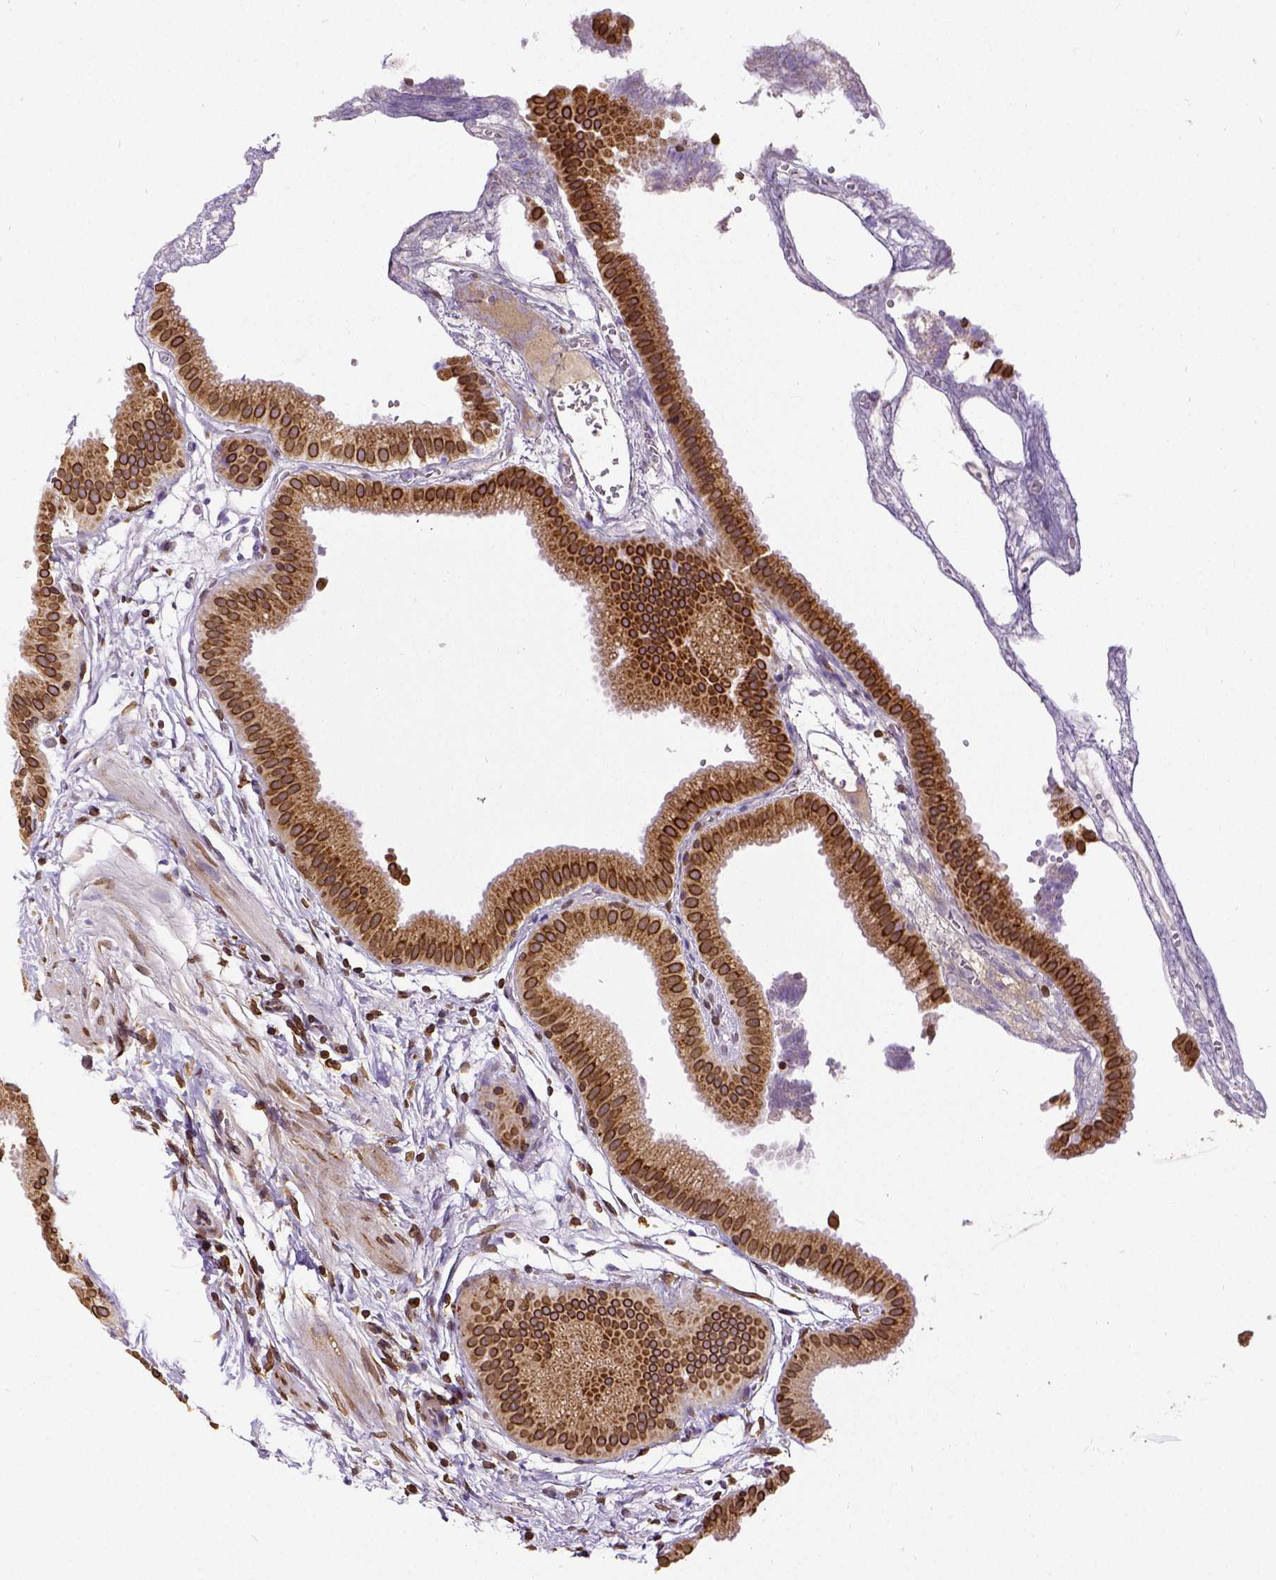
{"staining": {"intensity": "strong", "quantity": ">75%", "location": "cytoplasmic/membranous,nuclear"}, "tissue": "gallbladder", "cell_type": "Glandular cells", "image_type": "normal", "snomed": [{"axis": "morphology", "description": "Normal tissue, NOS"}, {"axis": "topography", "description": "Gallbladder"}], "caption": "Immunohistochemical staining of unremarkable gallbladder exhibits >75% levels of strong cytoplasmic/membranous,nuclear protein expression in about >75% of glandular cells.", "gene": "MTDH", "patient": {"sex": "female", "age": 63}}